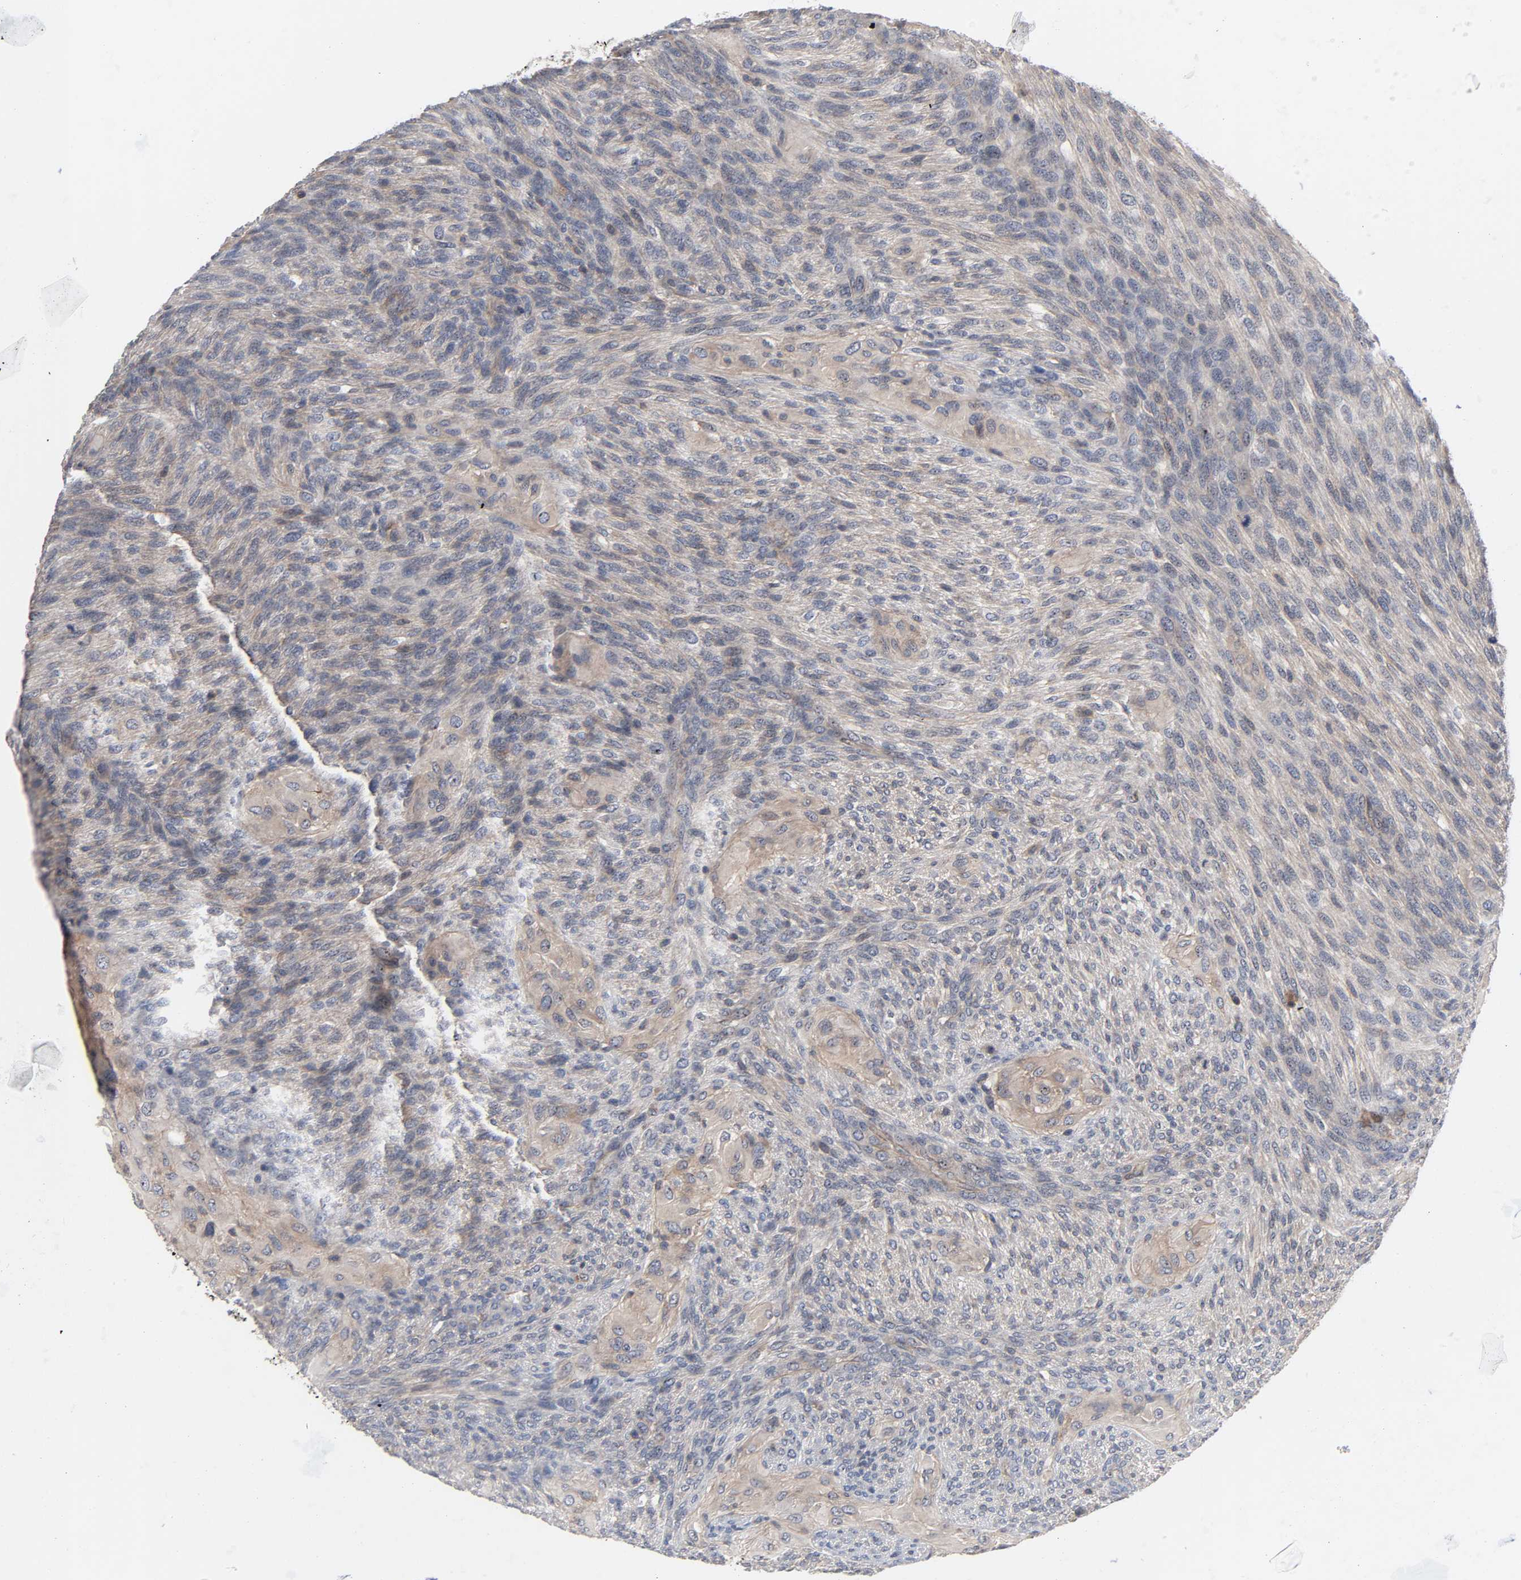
{"staining": {"intensity": "weak", "quantity": ">75%", "location": "cytoplasmic/membranous"}, "tissue": "glioma", "cell_type": "Tumor cells", "image_type": "cancer", "snomed": [{"axis": "morphology", "description": "Glioma, malignant, High grade"}, {"axis": "topography", "description": "Cerebral cortex"}], "caption": "Tumor cells reveal low levels of weak cytoplasmic/membranous positivity in about >75% of cells in glioma.", "gene": "DDX10", "patient": {"sex": "female", "age": 55}}